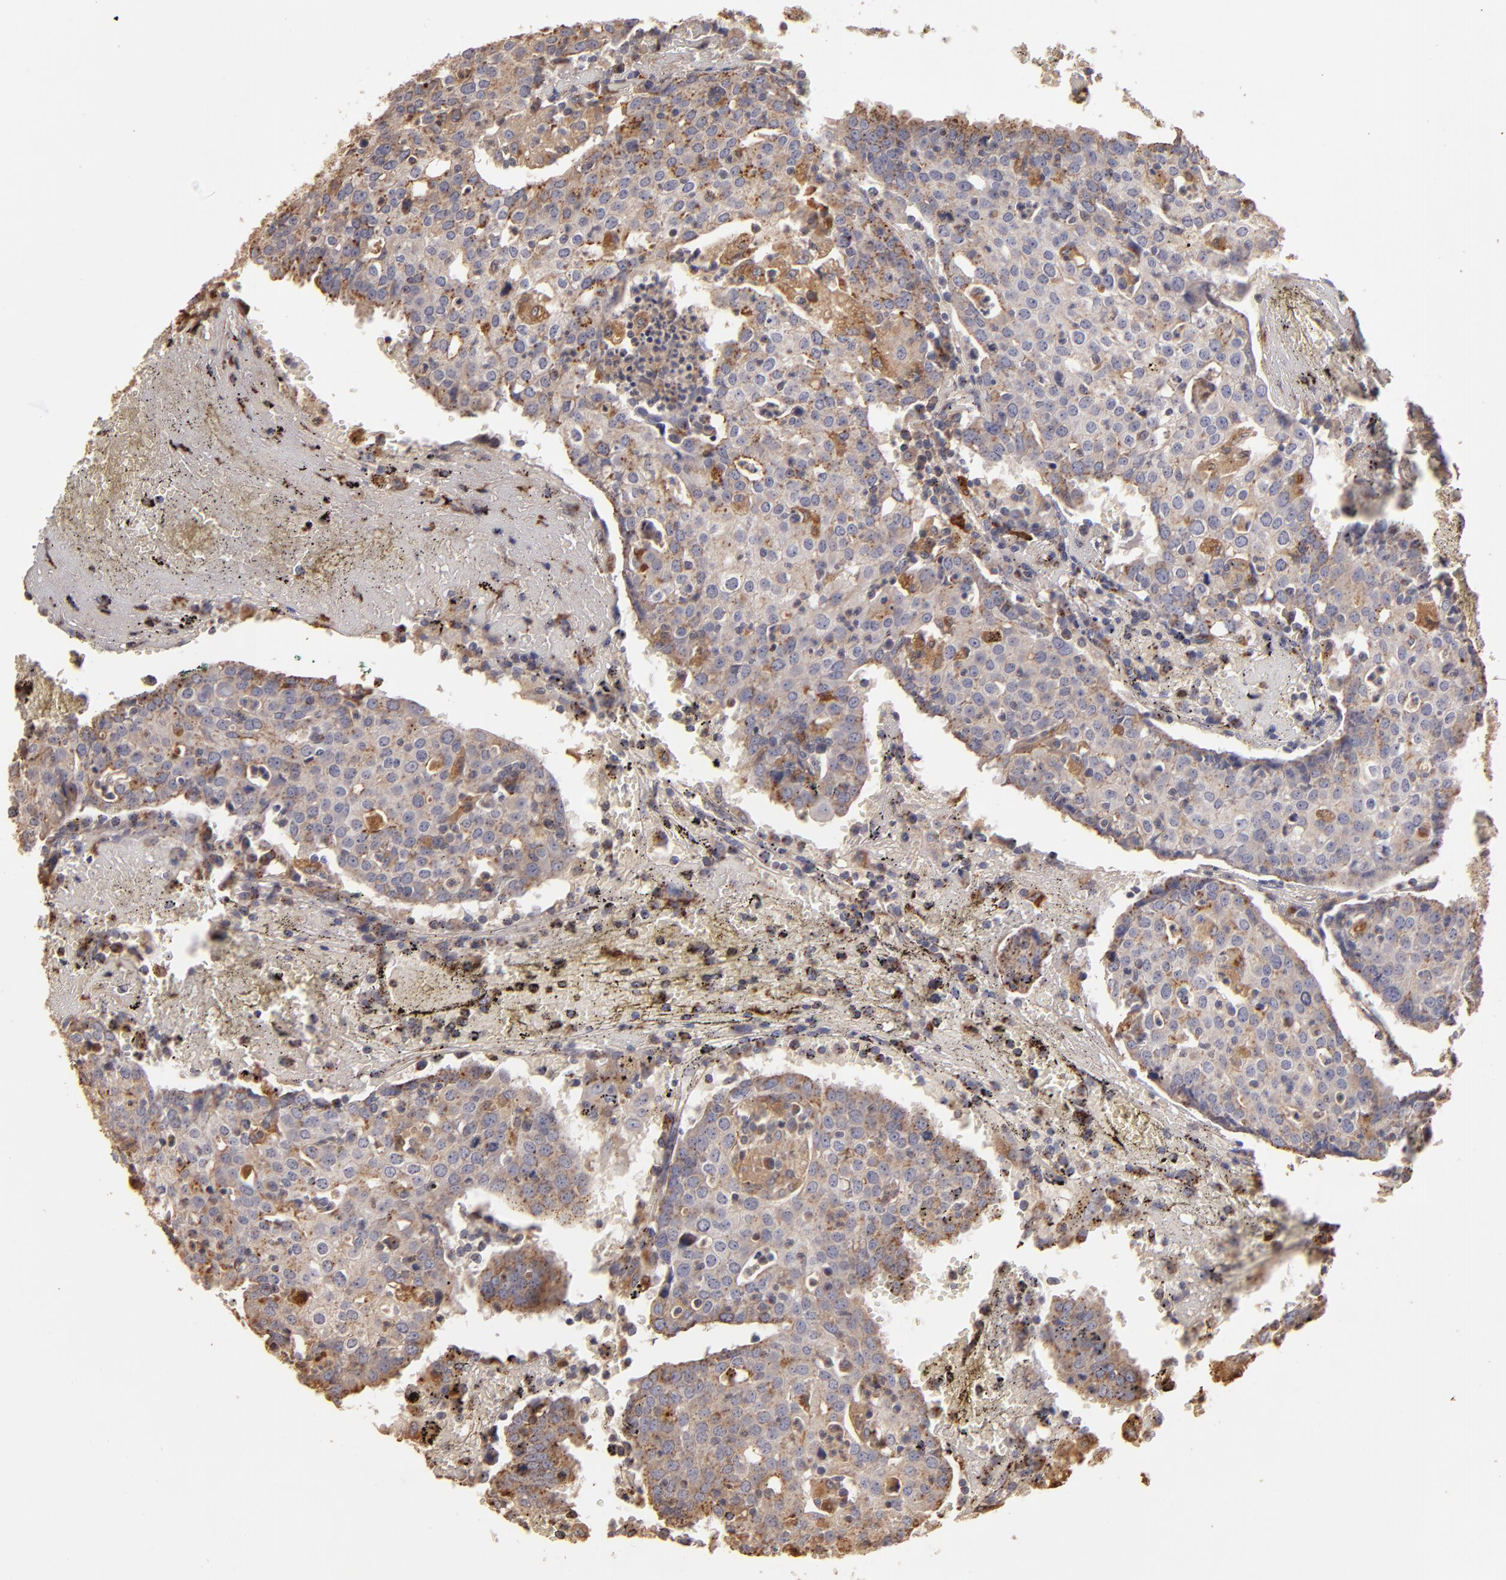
{"staining": {"intensity": "weak", "quantity": ">75%", "location": "cytoplasmic/membranous"}, "tissue": "head and neck cancer", "cell_type": "Tumor cells", "image_type": "cancer", "snomed": [{"axis": "morphology", "description": "Adenocarcinoma, NOS"}, {"axis": "topography", "description": "Salivary gland"}, {"axis": "topography", "description": "Head-Neck"}], "caption": "Immunohistochemical staining of human adenocarcinoma (head and neck) shows weak cytoplasmic/membranous protein expression in about >75% of tumor cells. (DAB = brown stain, brightfield microscopy at high magnification).", "gene": "TRAF1", "patient": {"sex": "female", "age": 65}}